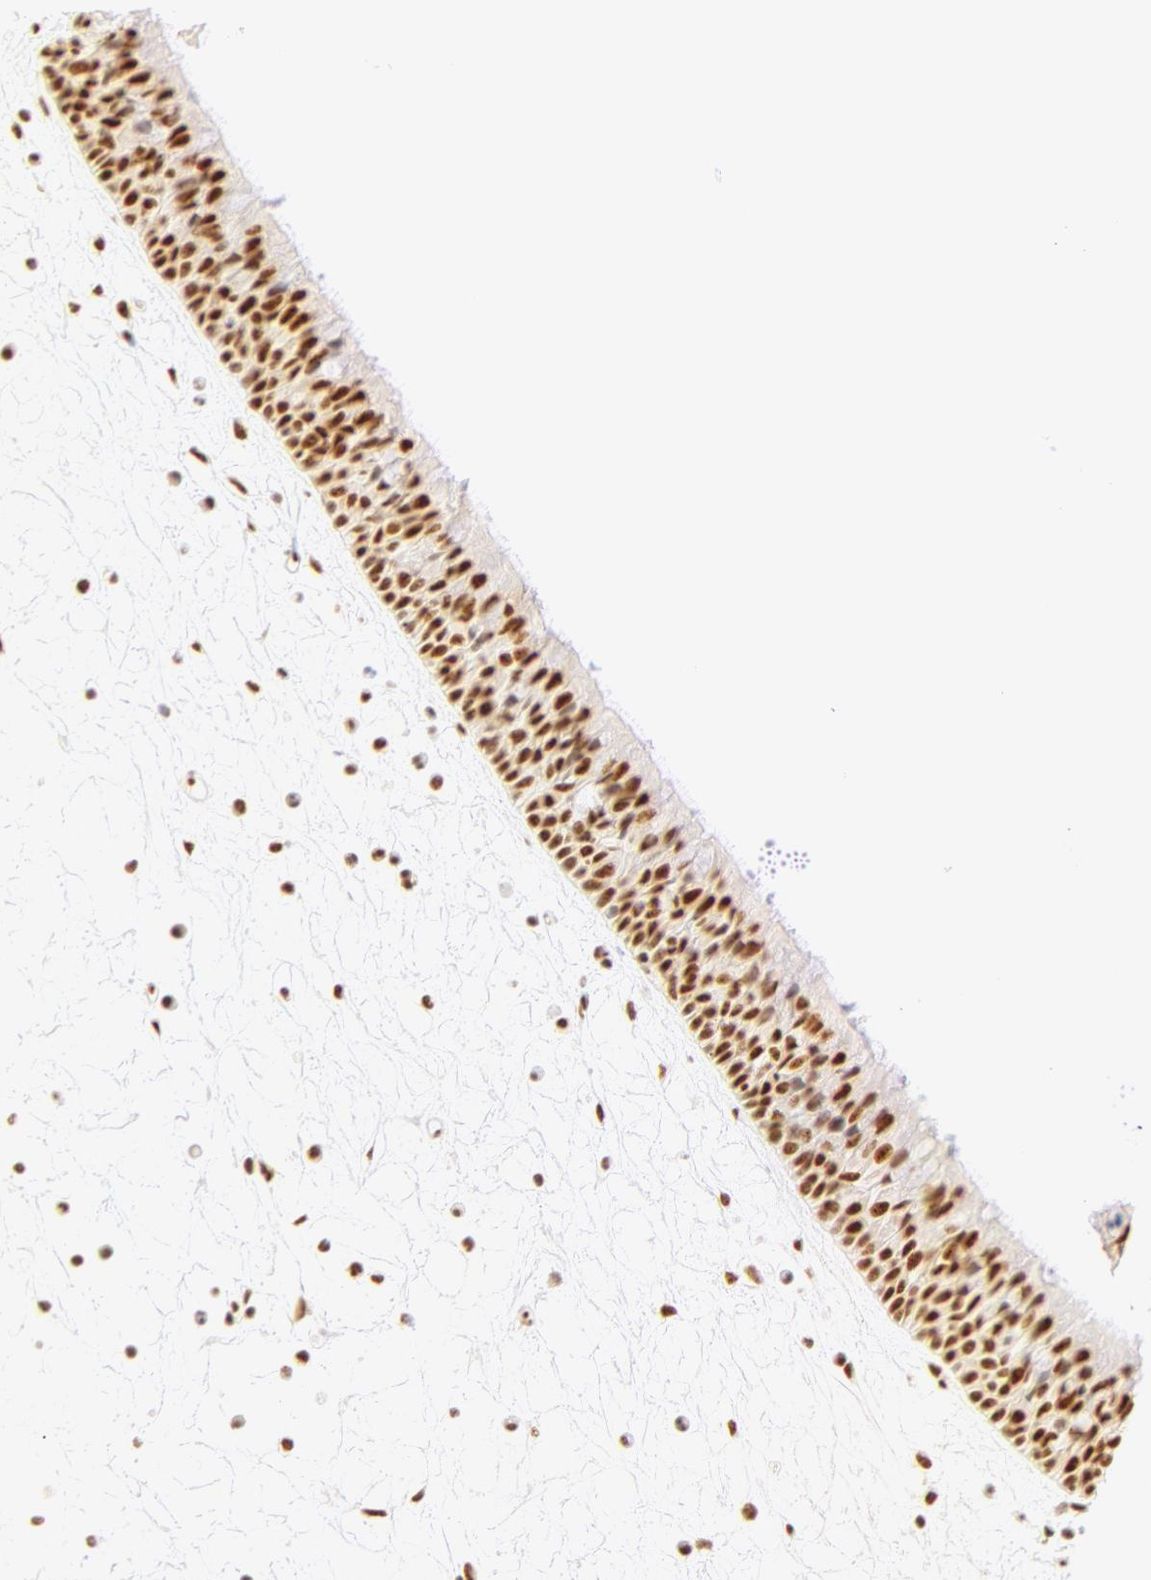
{"staining": {"intensity": "strong", "quantity": ">75%", "location": "nuclear"}, "tissue": "nasopharynx", "cell_type": "Respiratory epithelial cells", "image_type": "normal", "snomed": [{"axis": "morphology", "description": "Normal tissue, NOS"}, {"axis": "topography", "description": "Nasopharynx"}], "caption": "Nasopharynx stained with DAB (3,3'-diaminobenzidine) IHC demonstrates high levels of strong nuclear positivity in about >75% of respiratory epithelial cells.", "gene": "RBM39", "patient": {"sex": "male", "age": 63}}